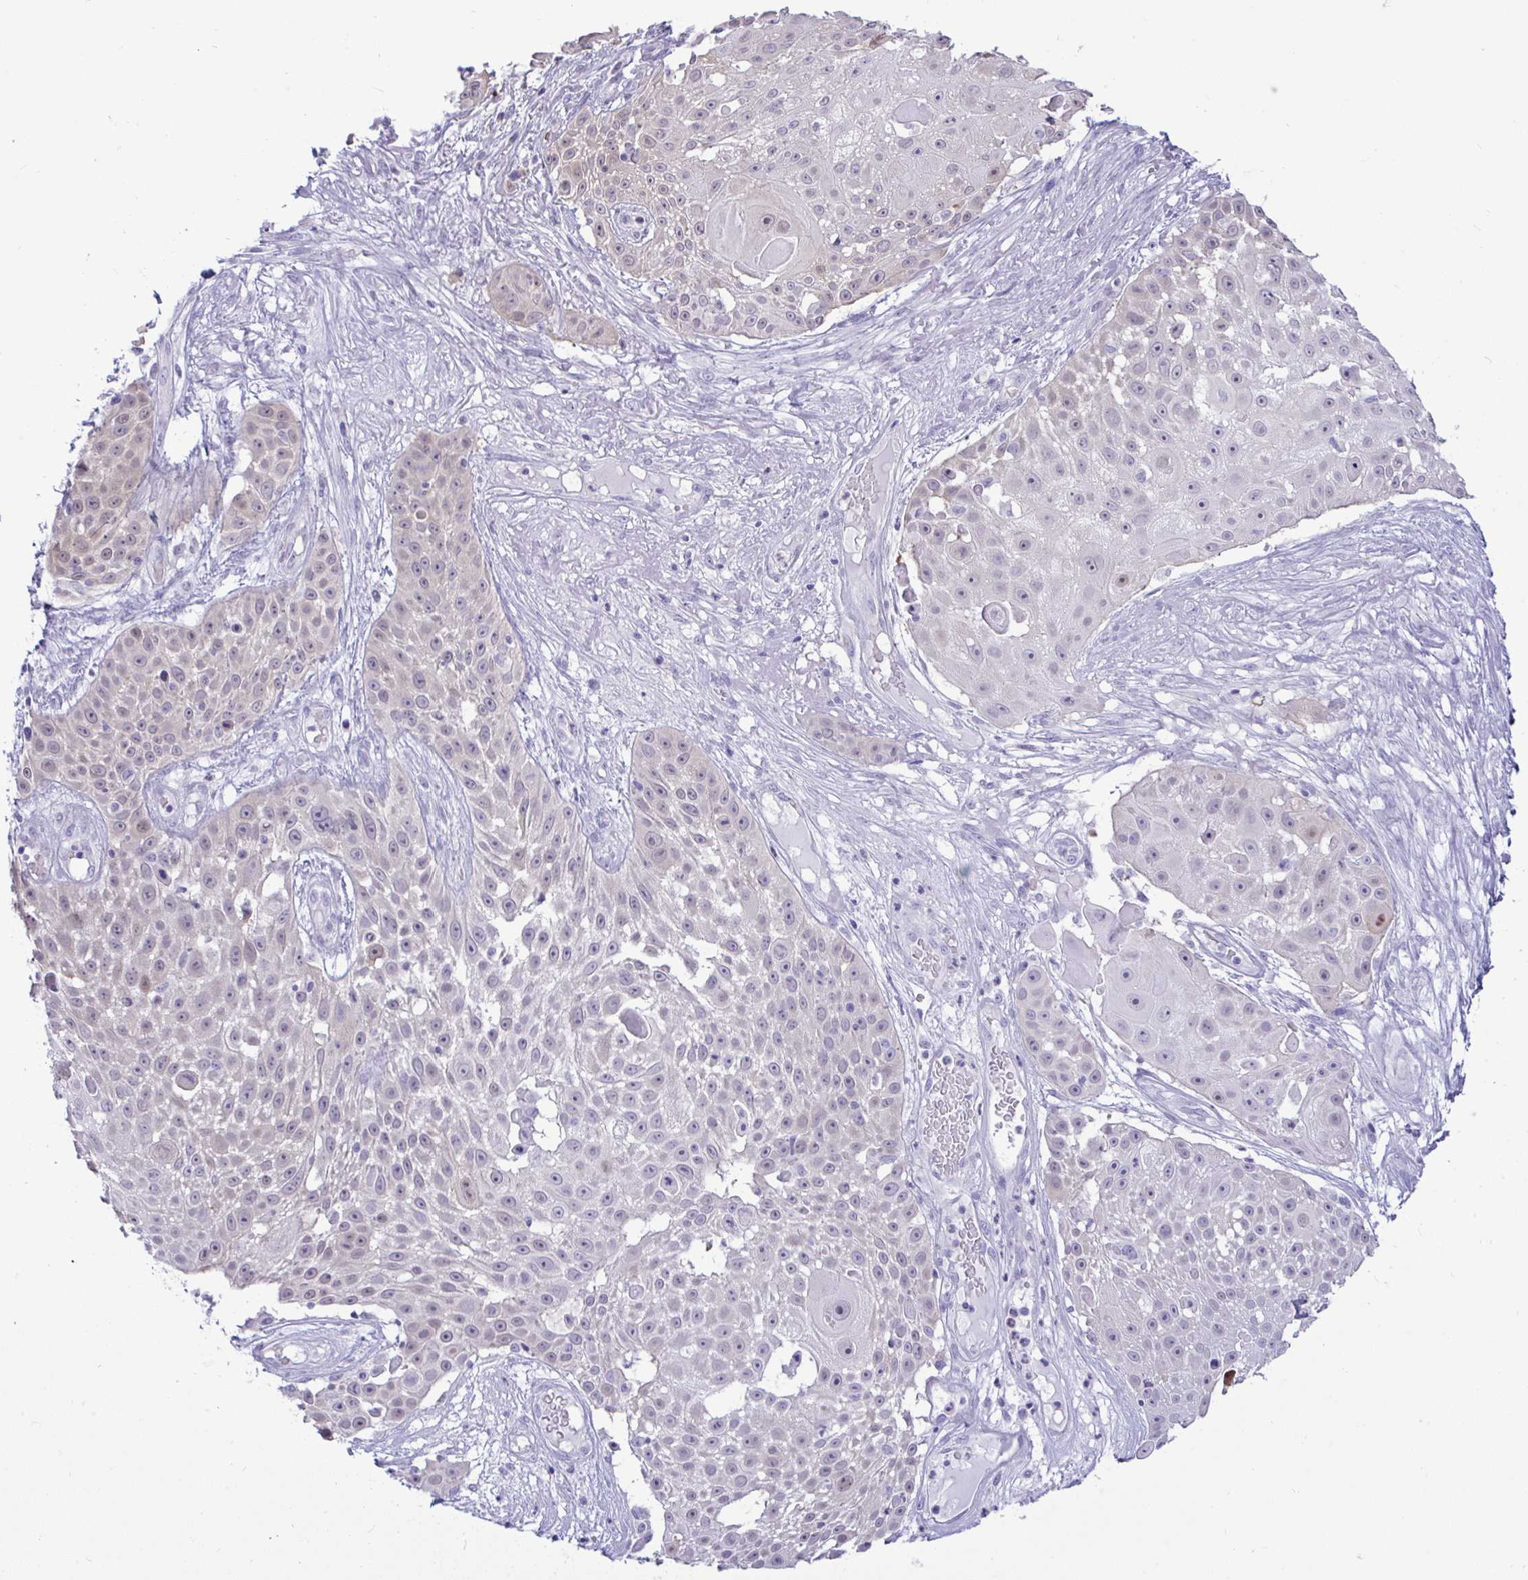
{"staining": {"intensity": "weak", "quantity": "<25%", "location": "nuclear"}, "tissue": "skin cancer", "cell_type": "Tumor cells", "image_type": "cancer", "snomed": [{"axis": "morphology", "description": "Squamous cell carcinoma, NOS"}, {"axis": "topography", "description": "Skin"}], "caption": "There is no significant staining in tumor cells of skin cancer (squamous cell carcinoma). (DAB (3,3'-diaminobenzidine) immunohistochemistry (IHC), high magnification).", "gene": "ZNF485", "patient": {"sex": "female", "age": 86}}